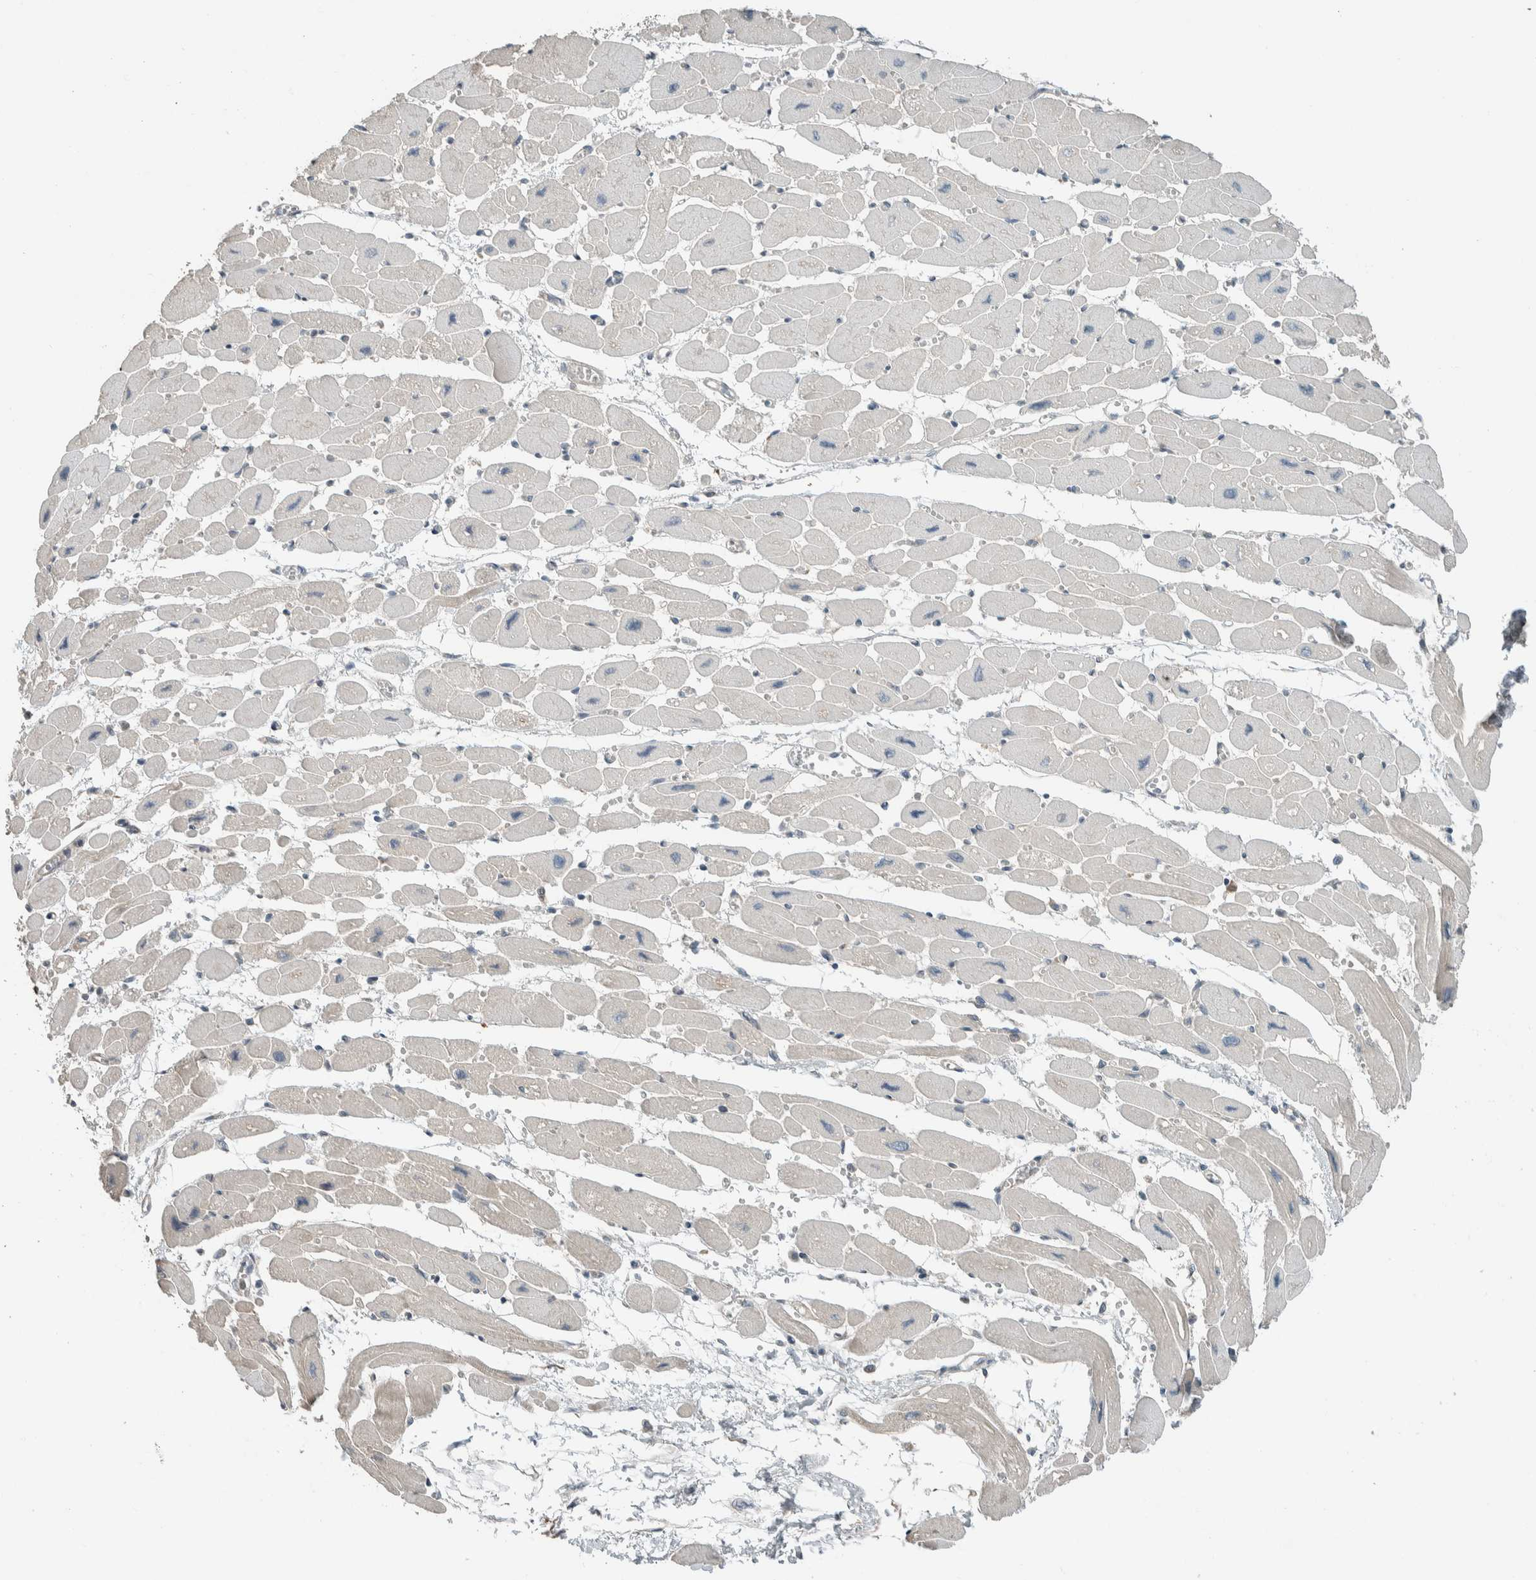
{"staining": {"intensity": "negative", "quantity": "none", "location": "none"}, "tissue": "heart muscle", "cell_type": "Cardiomyocytes", "image_type": "normal", "snomed": [{"axis": "morphology", "description": "Normal tissue, NOS"}, {"axis": "topography", "description": "Heart"}], "caption": "This is an immunohistochemistry (IHC) micrograph of benign human heart muscle. There is no positivity in cardiomyocytes.", "gene": "SEL1L", "patient": {"sex": "female", "age": 54}}